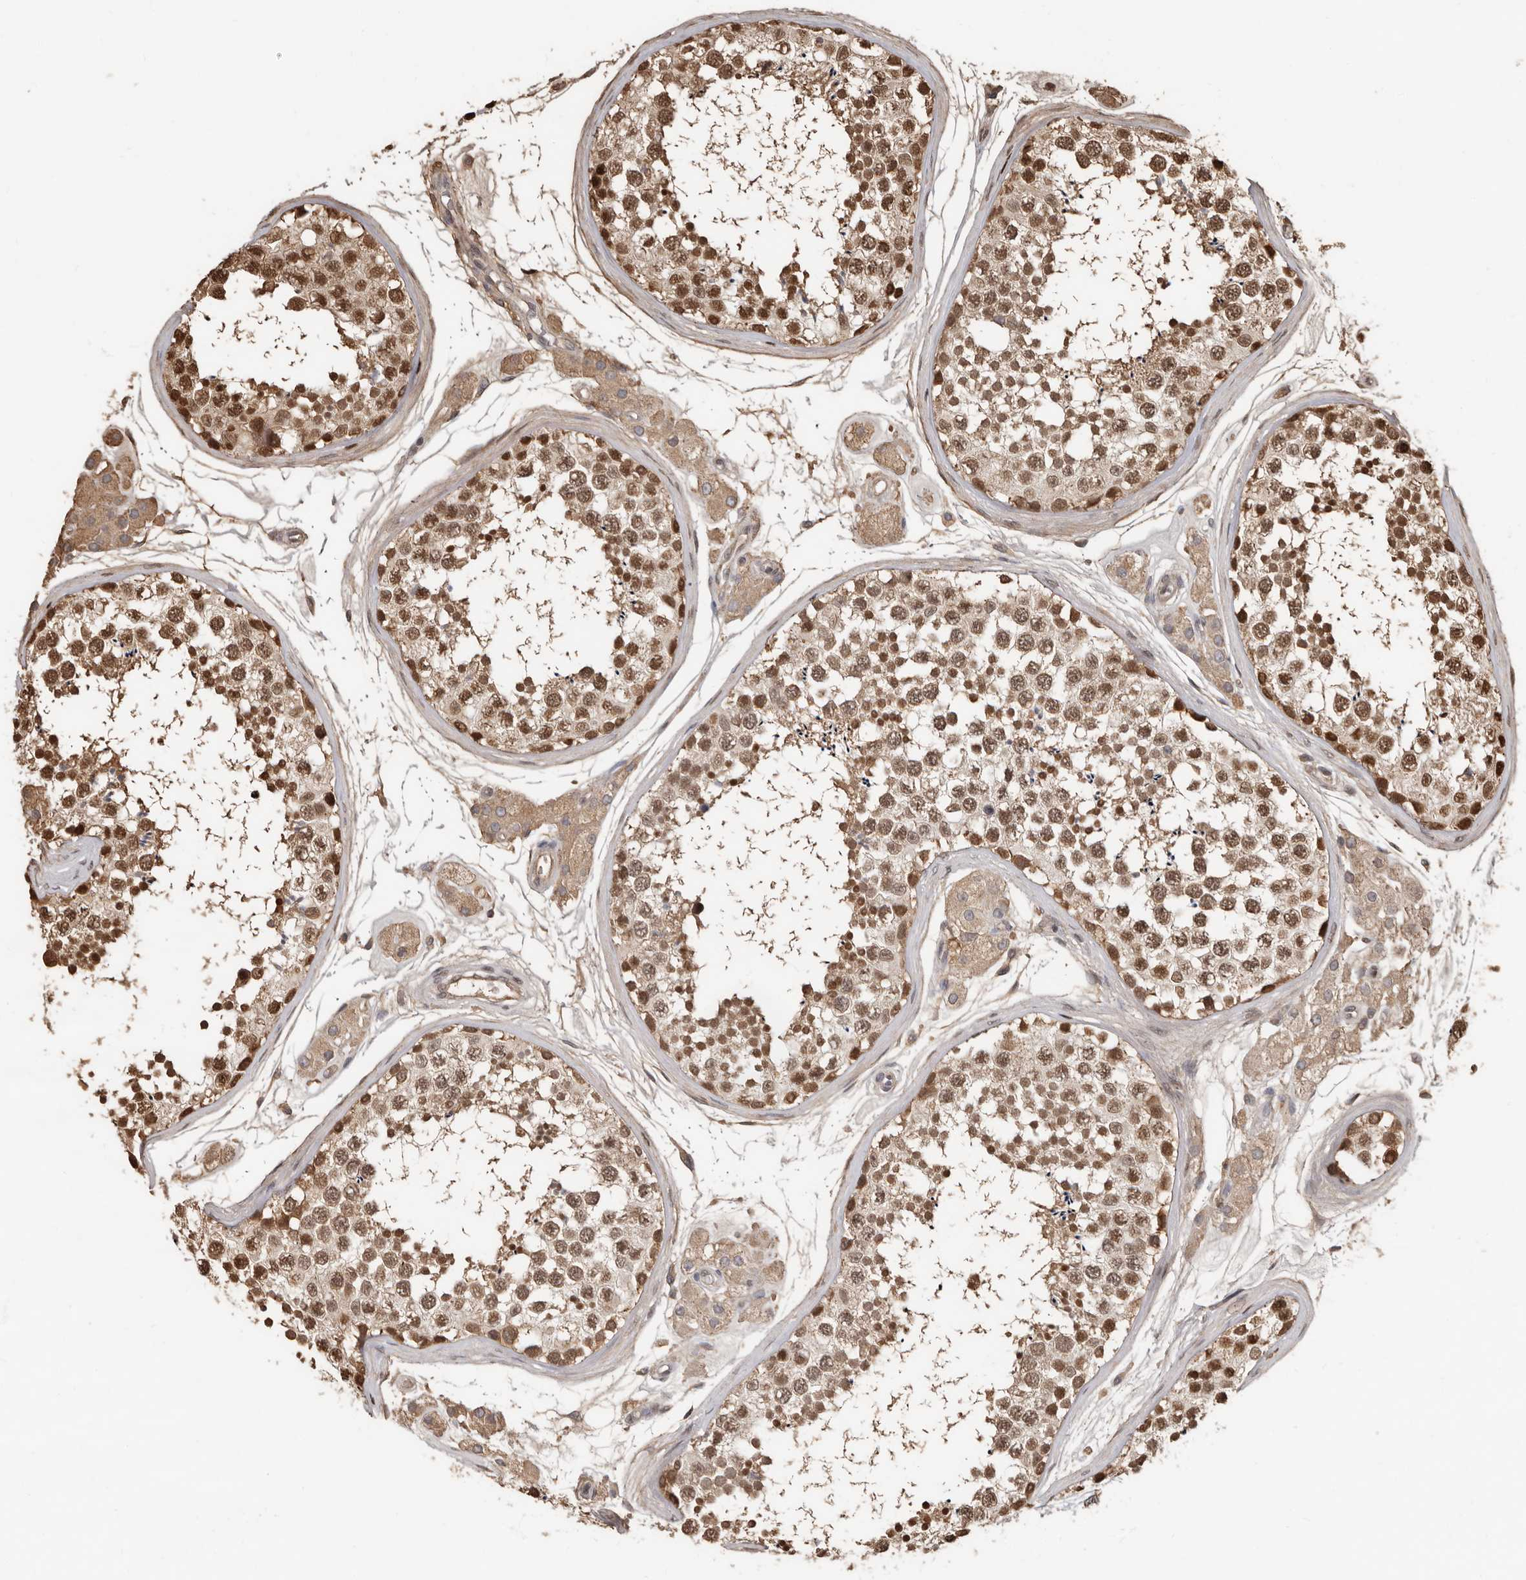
{"staining": {"intensity": "moderate", "quantity": ">75%", "location": "cytoplasmic/membranous,nuclear"}, "tissue": "testis", "cell_type": "Cells in seminiferous ducts", "image_type": "normal", "snomed": [{"axis": "morphology", "description": "Normal tissue, NOS"}, {"axis": "topography", "description": "Testis"}], "caption": "A photomicrograph of testis stained for a protein displays moderate cytoplasmic/membranous,nuclear brown staining in cells in seminiferous ducts. The staining was performed using DAB, with brown indicating positive protein expression. Nuclei are stained blue with hematoxylin.", "gene": "LRGUK", "patient": {"sex": "male", "age": 56}}